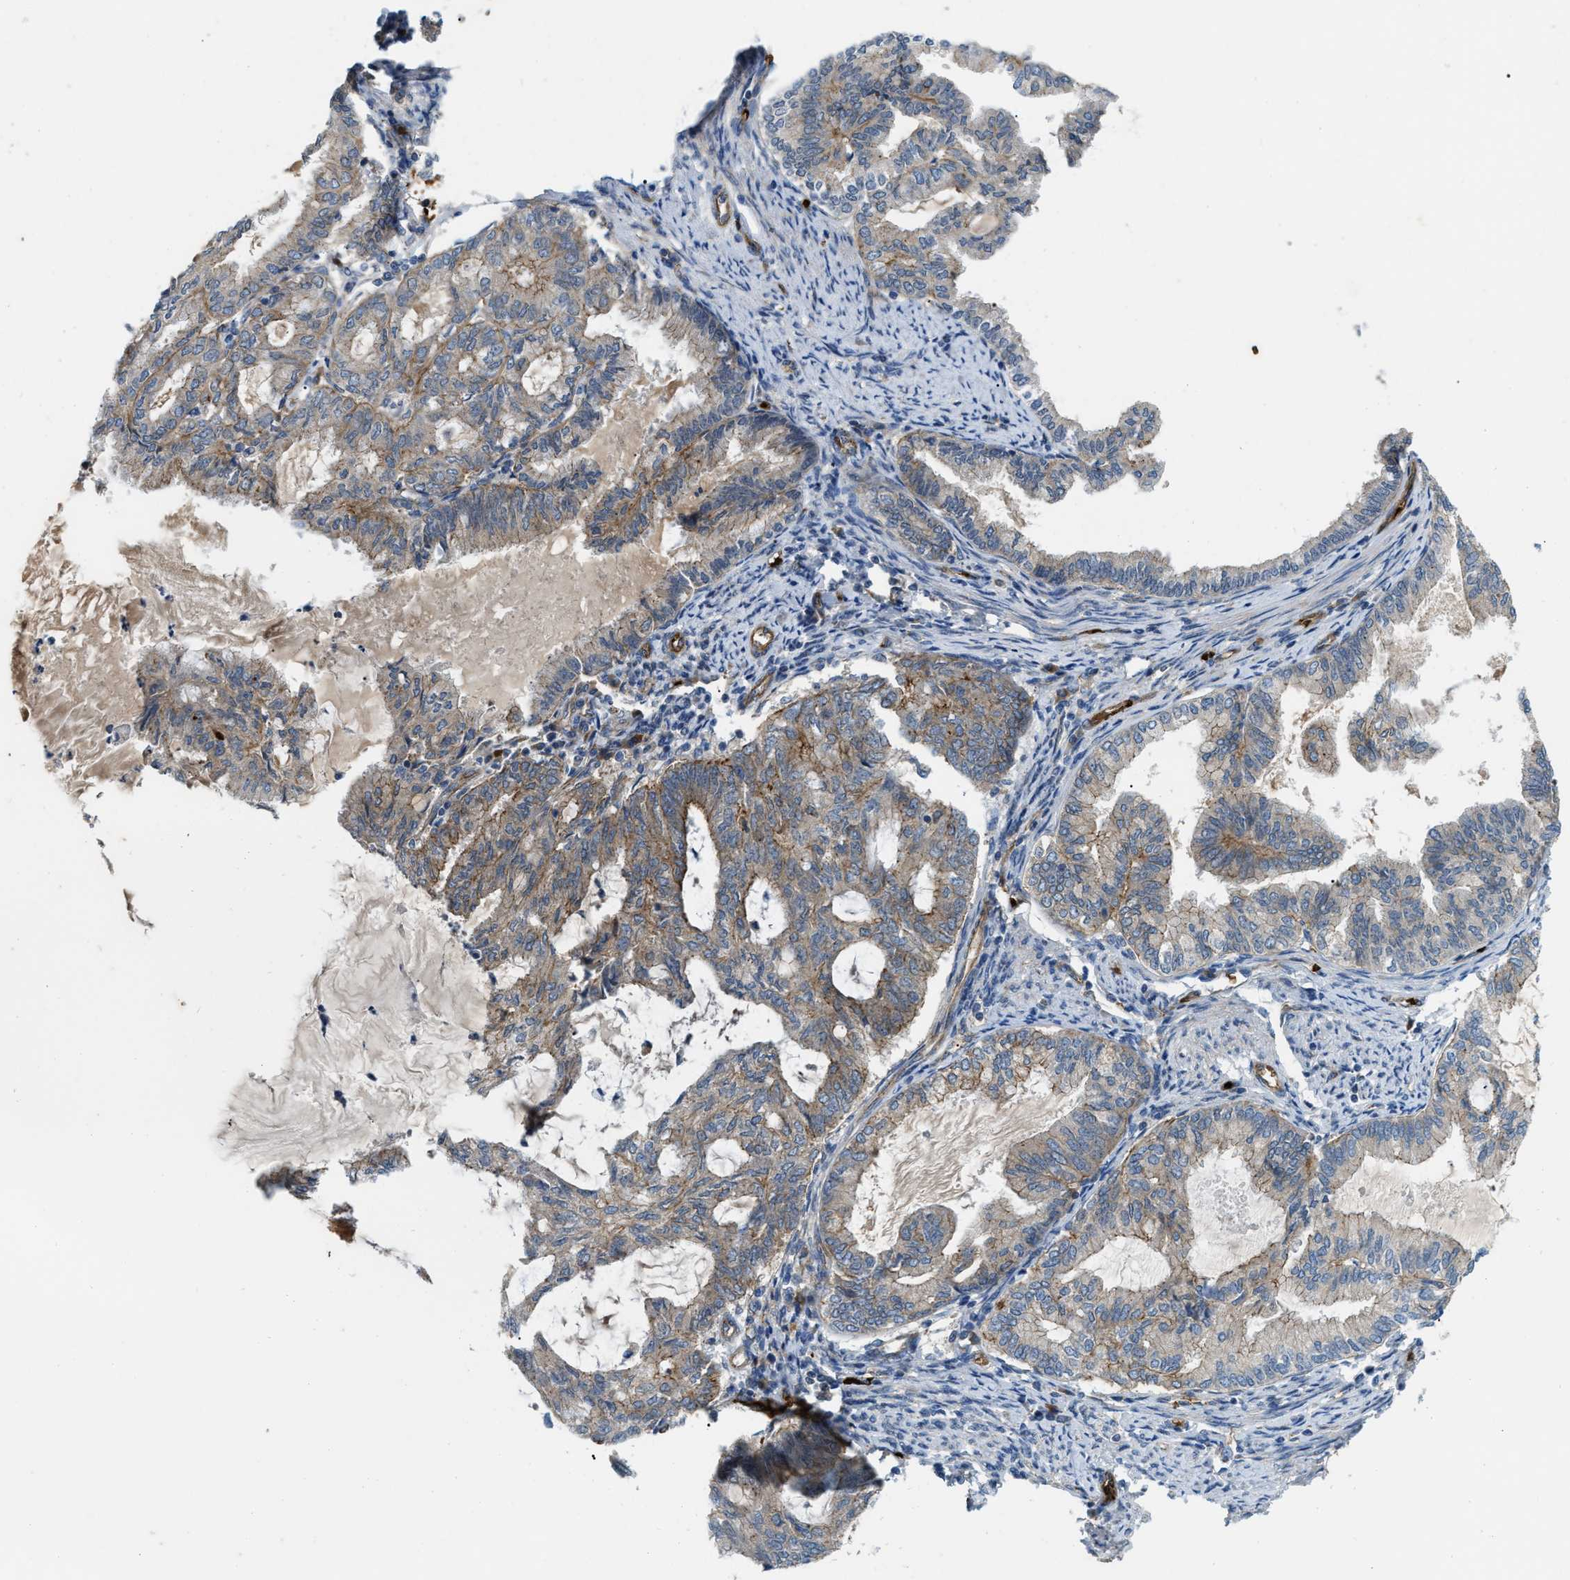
{"staining": {"intensity": "moderate", "quantity": "25%-75%", "location": "cytoplasmic/membranous"}, "tissue": "endometrial cancer", "cell_type": "Tumor cells", "image_type": "cancer", "snomed": [{"axis": "morphology", "description": "Adenocarcinoma, NOS"}, {"axis": "topography", "description": "Endometrium"}], "caption": "Moderate cytoplasmic/membranous staining for a protein is identified in approximately 25%-75% of tumor cells of endometrial adenocarcinoma using IHC.", "gene": "ERC1", "patient": {"sex": "female", "age": 86}}